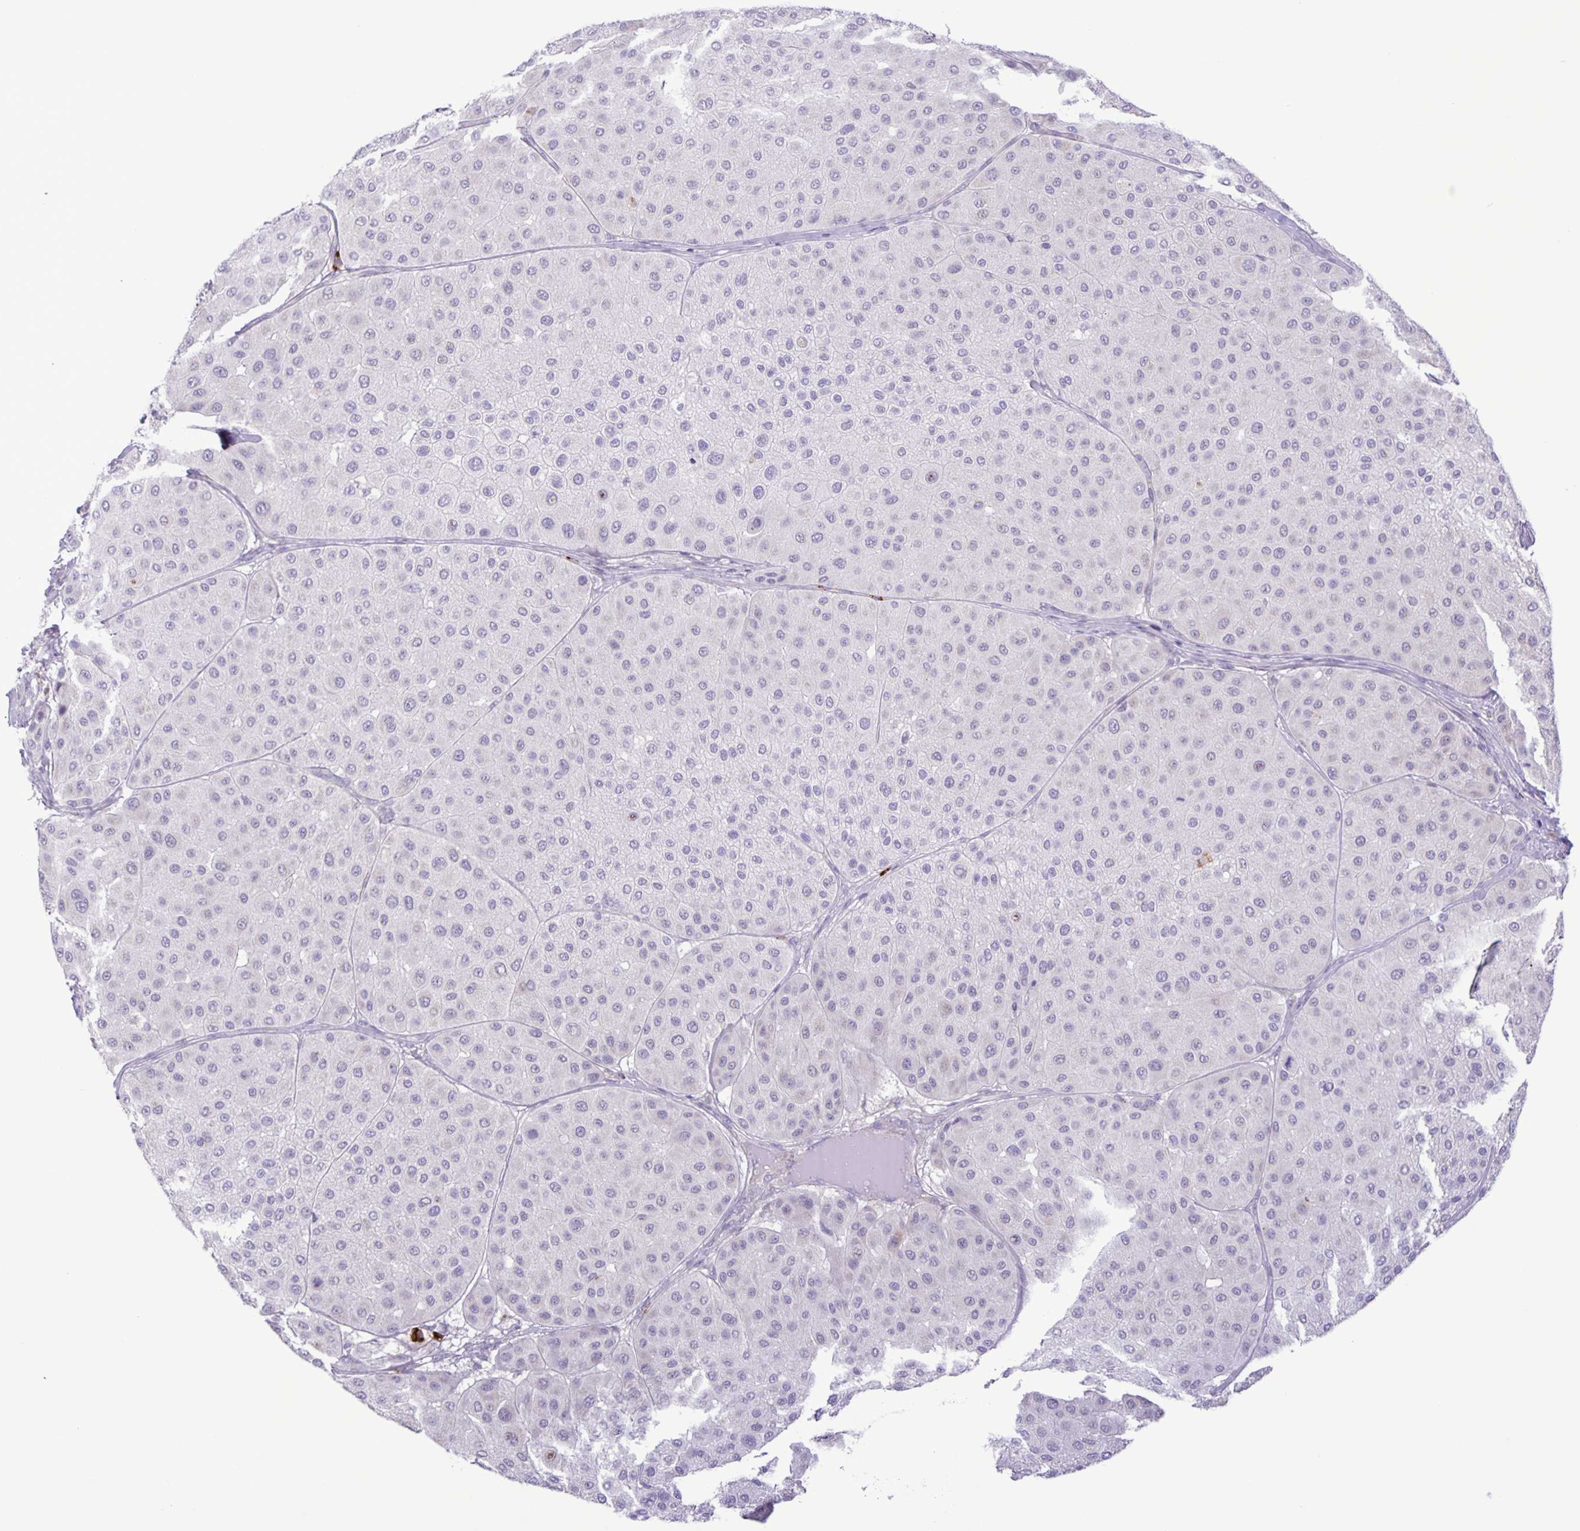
{"staining": {"intensity": "negative", "quantity": "none", "location": "none"}, "tissue": "melanoma", "cell_type": "Tumor cells", "image_type": "cancer", "snomed": [{"axis": "morphology", "description": "Malignant melanoma, Metastatic site"}, {"axis": "topography", "description": "Smooth muscle"}], "caption": "DAB (3,3'-diaminobenzidine) immunohistochemical staining of human malignant melanoma (metastatic site) exhibits no significant staining in tumor cells.", "gene": "ADCK1", "patient": {"sex": "male", "age": 41}}